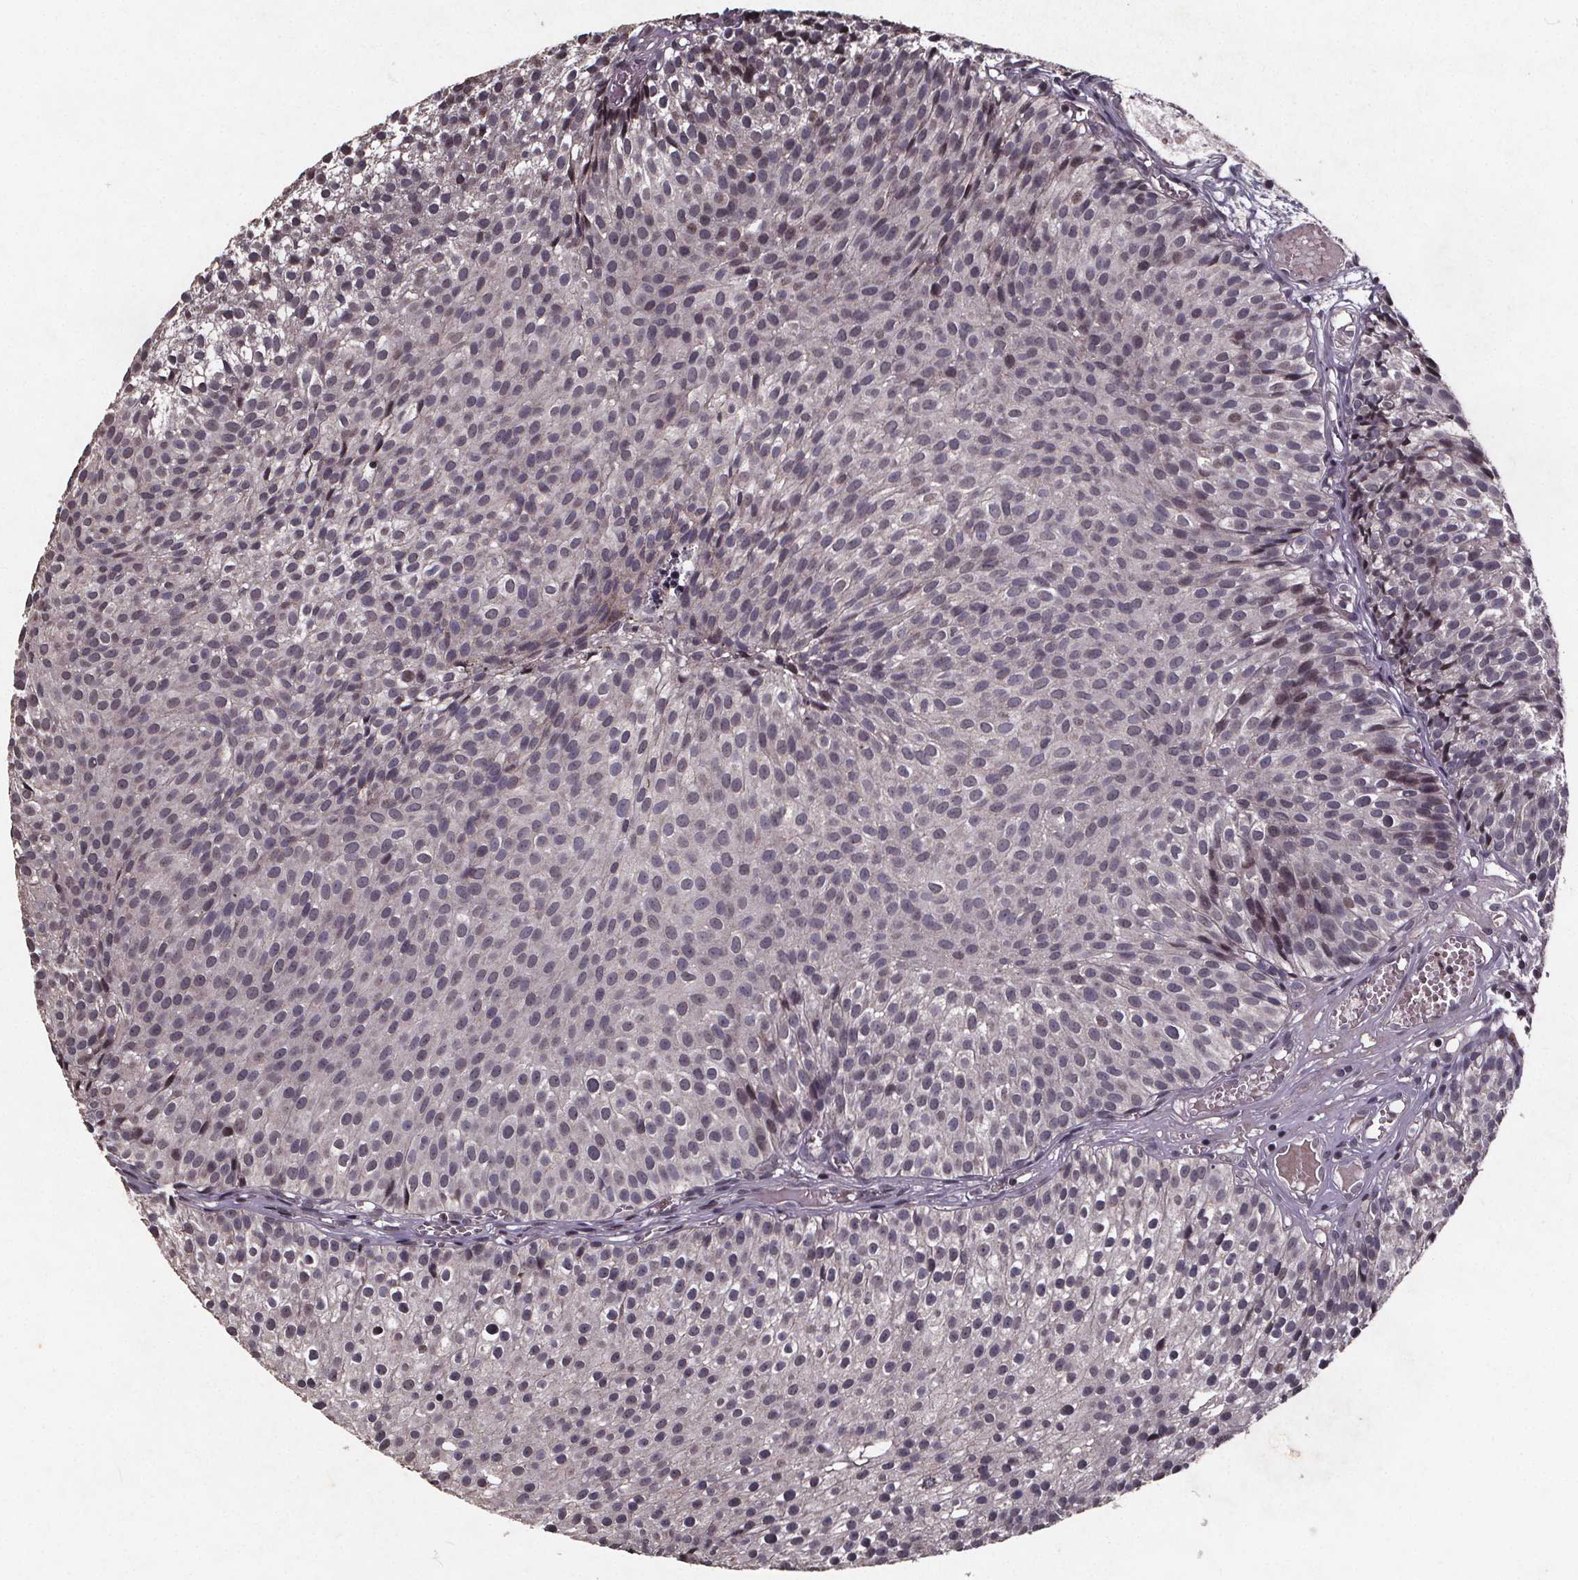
{"staining": {"intensity": "negative", "quantity": "none", "location": "none"}, "tissue": "urothelial cancer", "cell_type": "Tumor cells", "image_type": "cancer", "snomed": [{"axis": "morphology", "description": "Urothelial carcinoma, Low grade"}, {"axis": "topography", "description": "Urinary bladder"}], "caption": "This is an immunohistochemistry micrograph of human urothelial cancer. There is no expression in tumor cells.", "gene": "GPX3", "patient": {"sex": "male", "age": 63}}